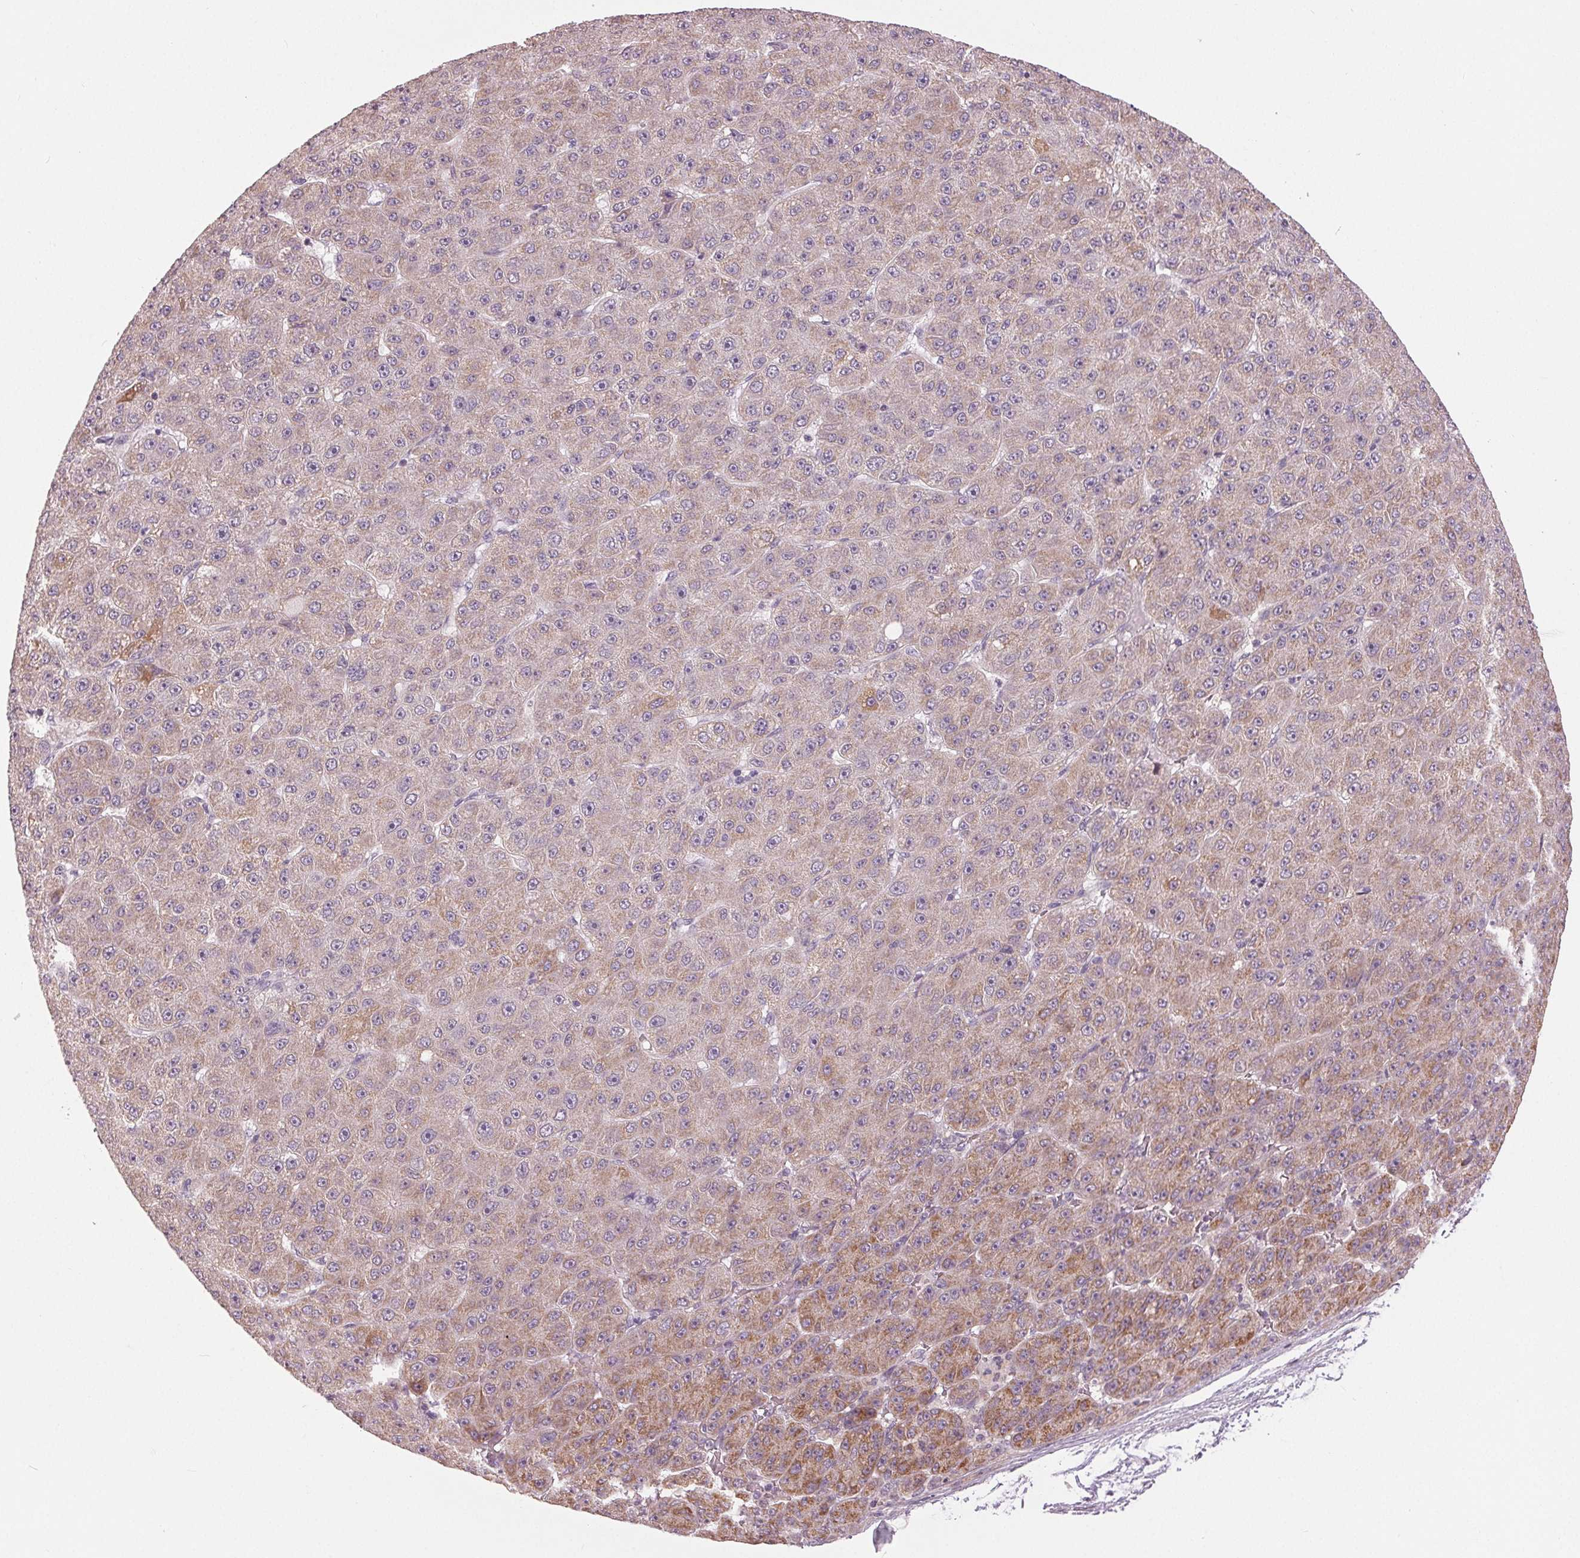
{"staining": {"intensity": "negative", "quantity": "none", "location": "none"}, "tissue": "liver cancer", "cell_type": "Tumor cells", "image_type": "cancer", "snomed": [{"axis": "morphology", "description": "Carcinoma, Hepatocellular, NOS"}, {"axis": "topography", "description": "Liver"}], "caption": "DAB (3,3'-diaminobenzidine) immunohistochemical staining of liver cancer (hepatocellular carcinoma) demonstrates no significant positivity in tumor cells.", "gene": "ZNF605", "patient": {"sex": "male", "age": 67}}